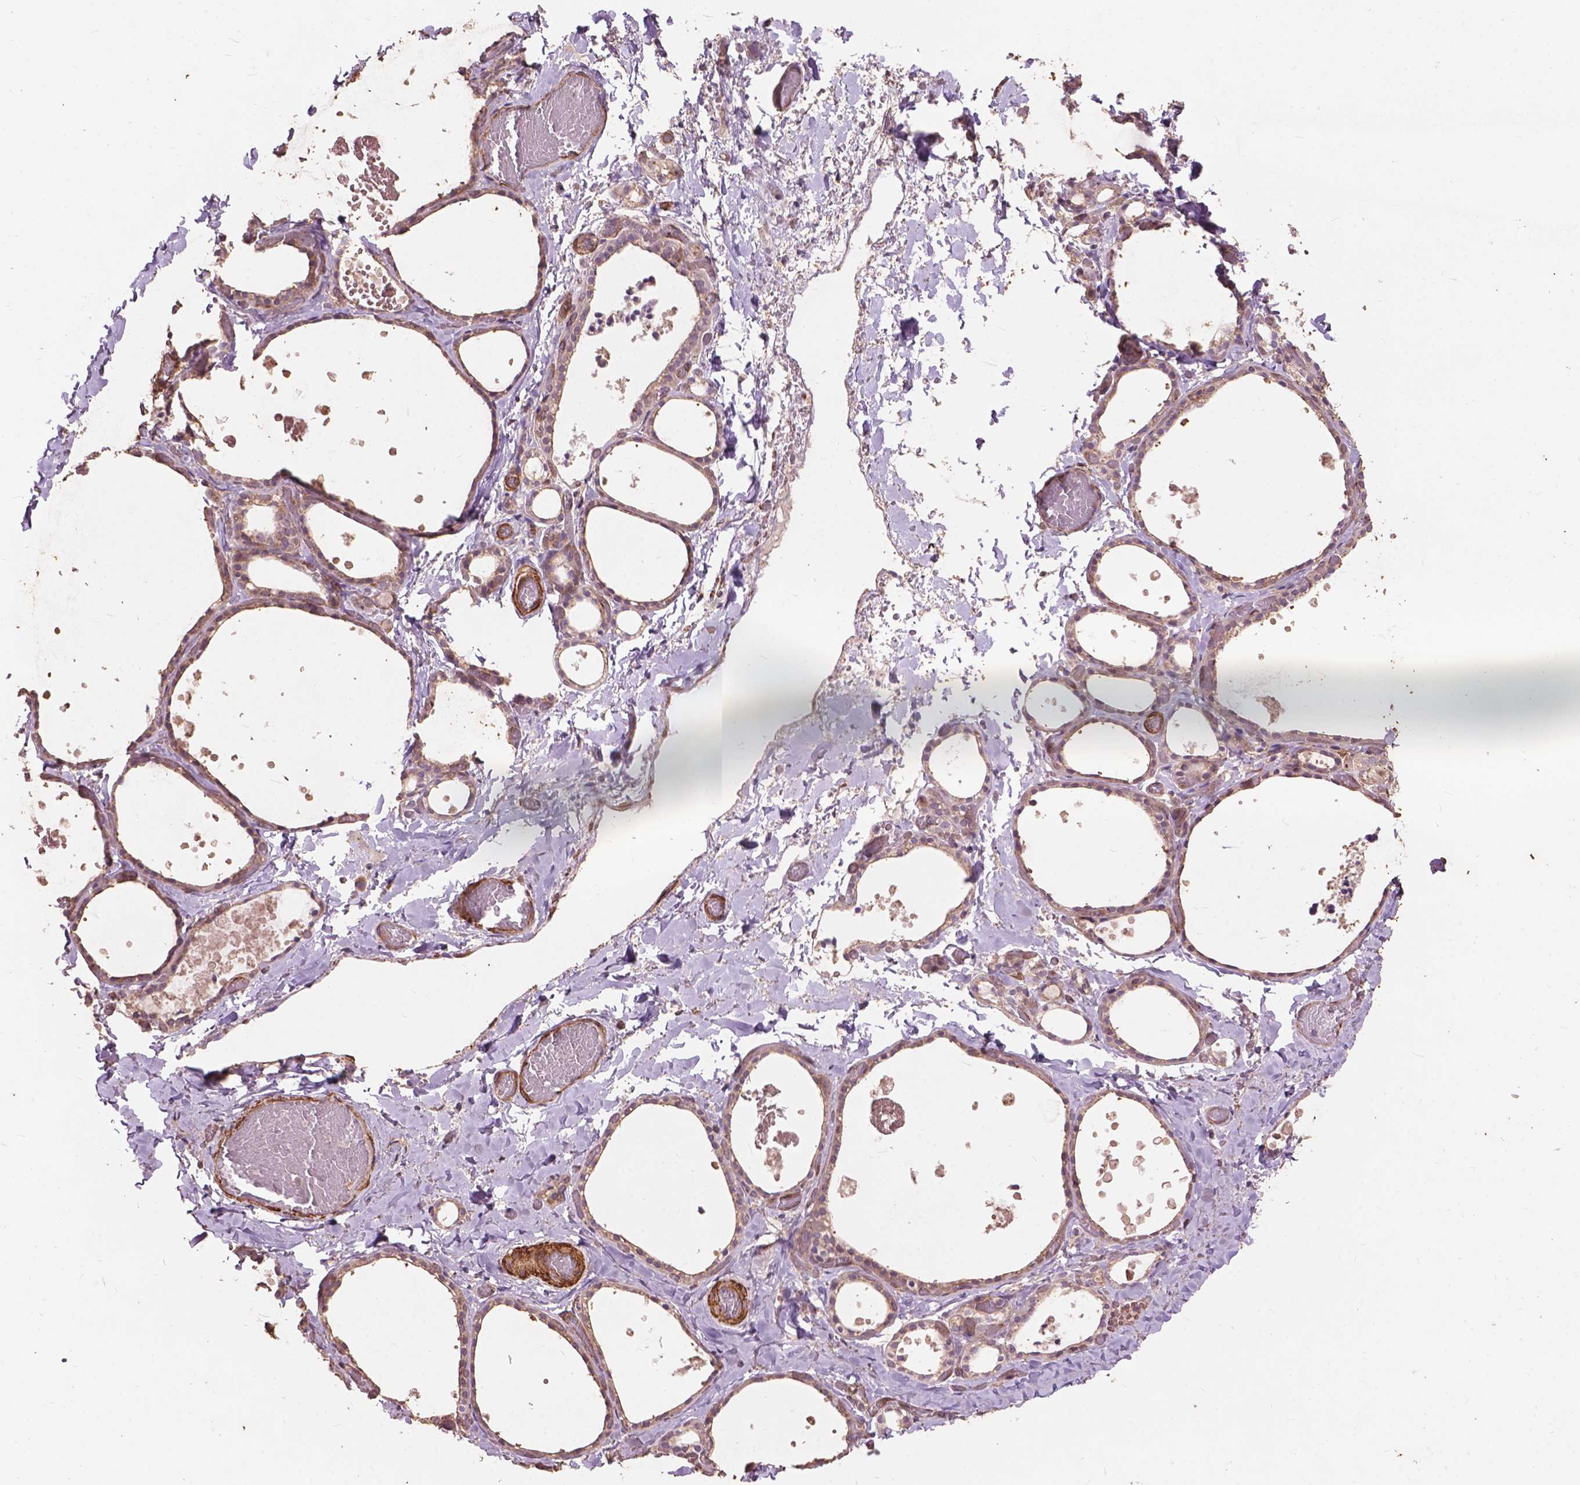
{"staining": {"intensity": "moderate", "quantity": "<25%", "location": "cytoplasmic/membranous"}, "tissue": "thyroid gland", "cell_type": "Glandular cells", "image_type": "normal", "snomed": [{"axis": "morphology", "description": "Normal tissue, NOS"}, {"axis": "topography", "description": "Thyroid gland"}], "caption": "This image displays immunohistochemistry (IHC) staining of benign thyroid gland, with low moderate cytoplasmic/membranous expression in approximately <25% of glandular cells.", "gene": "FNIP1", "patient": {"sex": "female", "age": 56}}